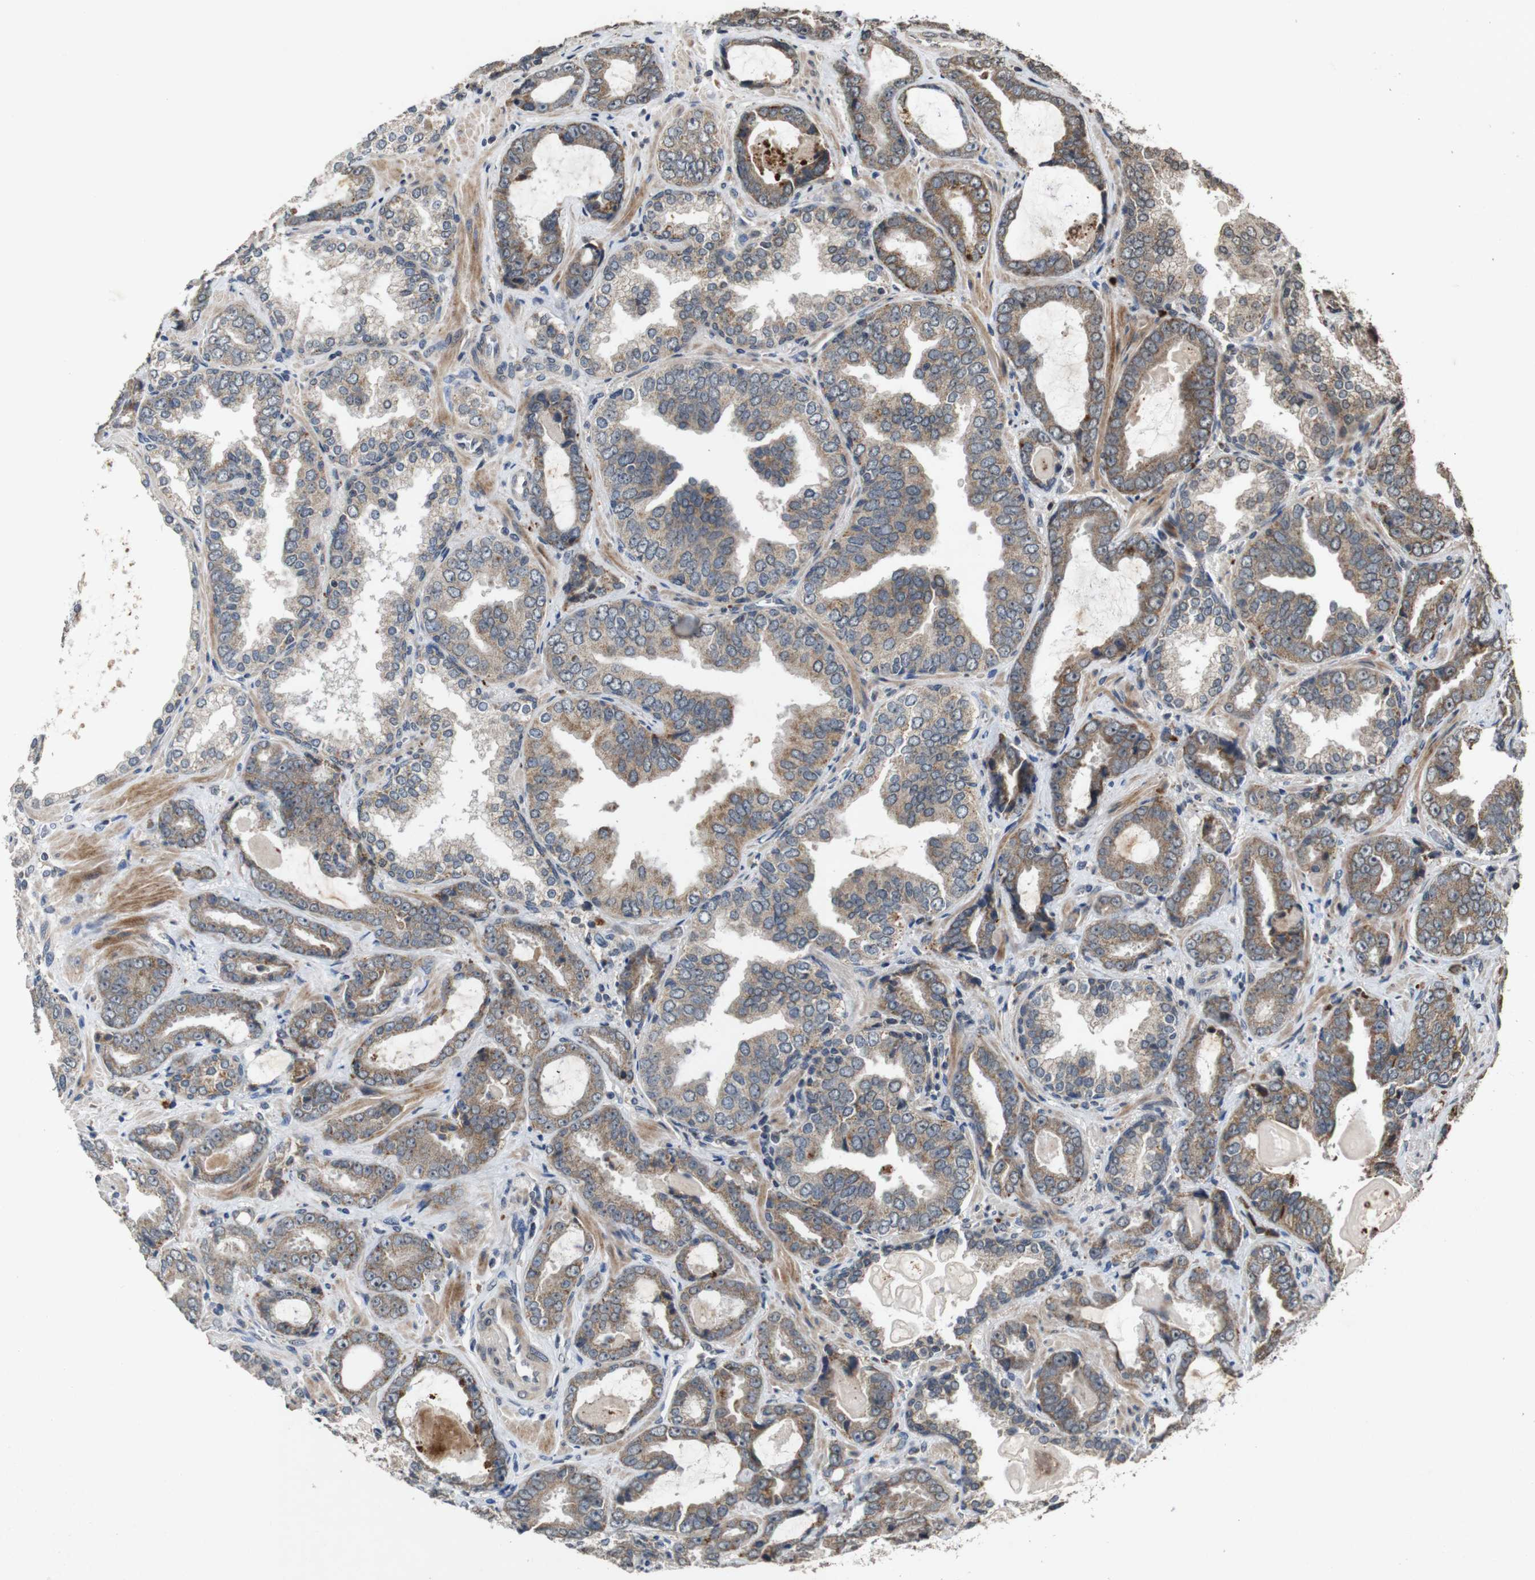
{"staining": {"intensity": "moderate", "quantity": "25%-75%", "location": "cytoplasmic/membranous"}, "tissue": "prostate cancer", "cell_type": "Tumor cells", "image_type": "cancer", "snomed": [{"axis": "morphology", "description": "Adenocarcinoma, Low grade"}, {"axis": "topography", "description": "Prostate"}], "caption": "Prostate cancer was stained to show a protein in brown. There is medium levels of moderate cytoplasmic/membranous expression in about 25%-75% of tumor cells. The staining was performed using DAB to visualize the protein expression in brown, while the nuclei were stained in blue with hematoxylin (Magnification: 20x).", "gene": "SORL1", "patient": {"sex": "male", "age": 60}}